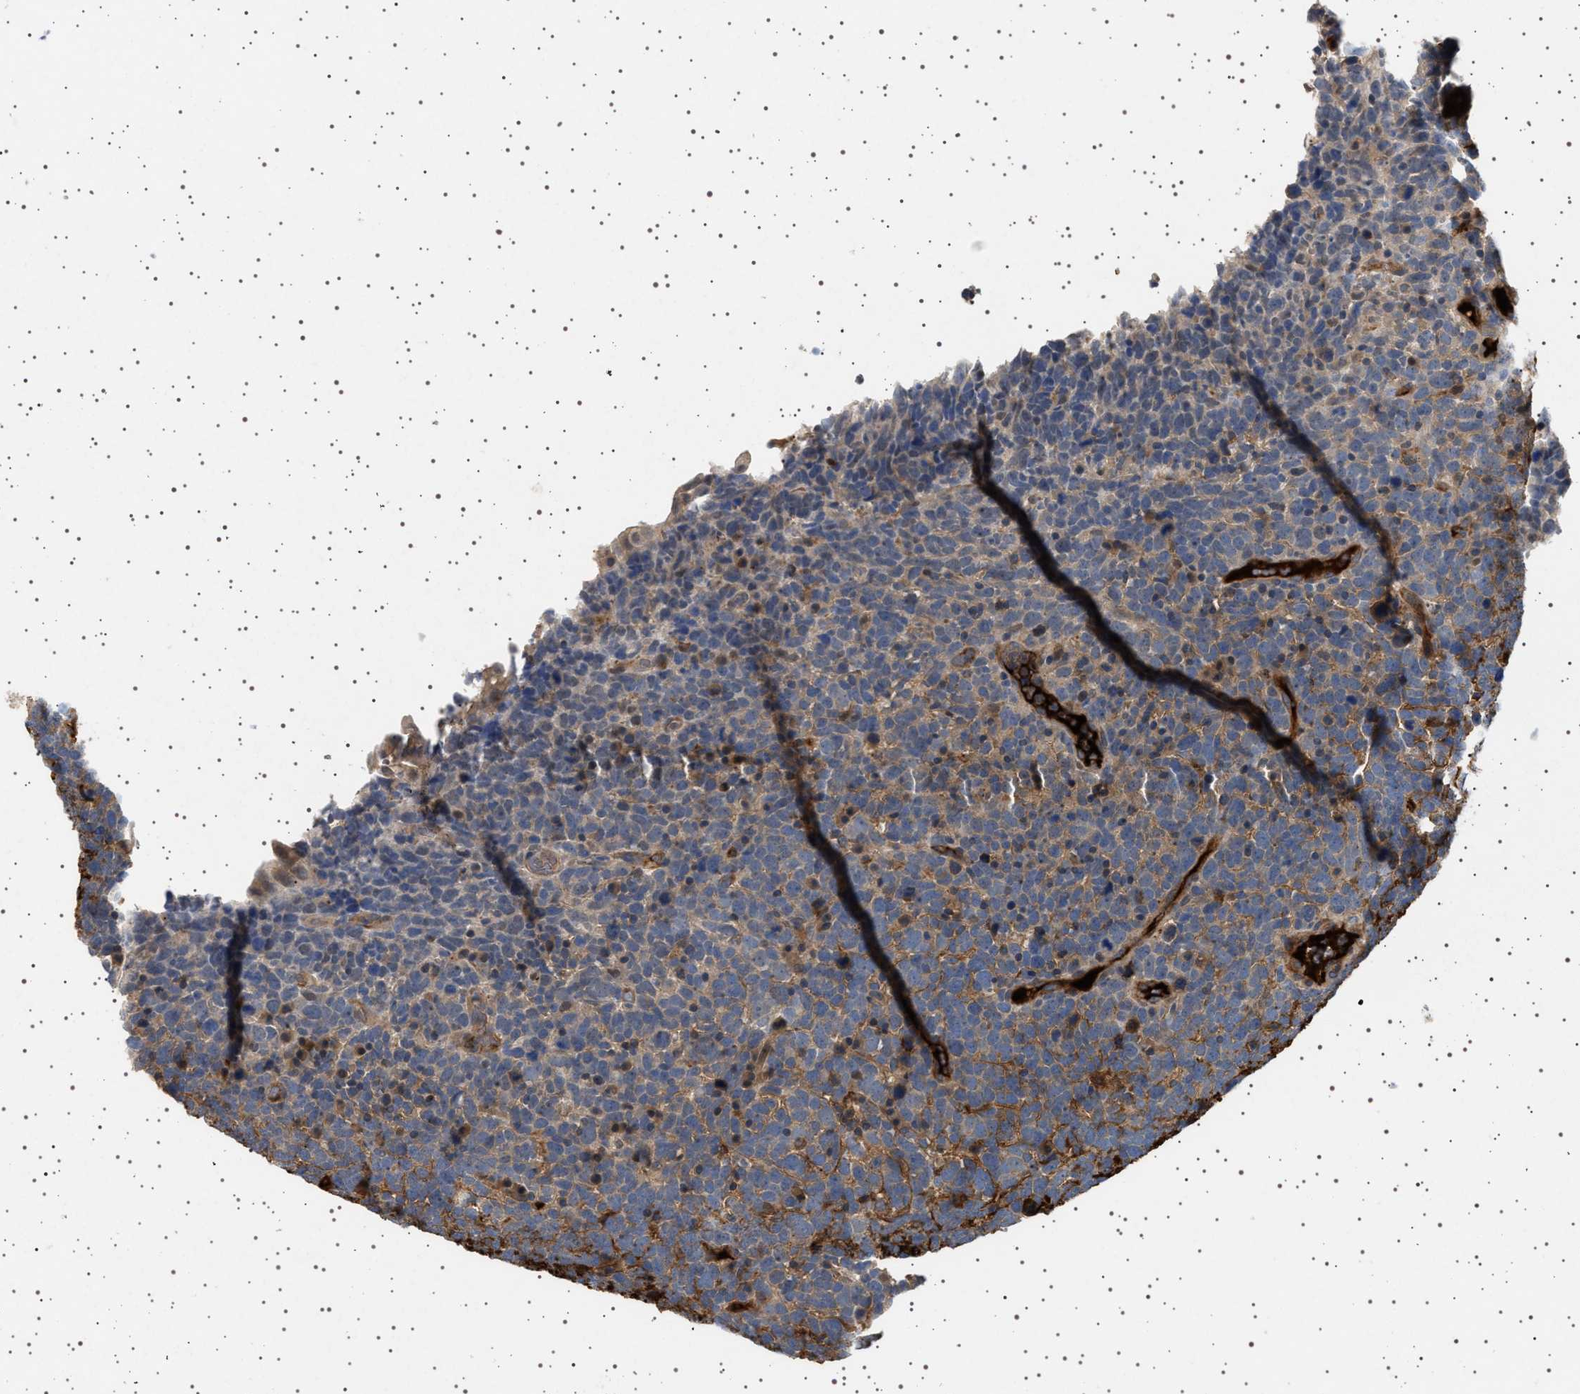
{"staining": {"intensity": "moderate", "quantity": "<25%", "location": "cytoplasmic/membranous"}, "tissue": "urothelial cancer", "cell_type": "Tumor cells", "image_type": "cancer", "snomed": [{"axis": "morphology", "description": "Urothelial carcinoma, High grade"}, {"axis": "topography", "description": "Urinary bladder"}], "caption": "Human high-grade urothelial carcinoma stained with a protein marker shows moderate staining in tumor cells.", "gene": "FICD", "patient": {"sex": "female", "age": 82}}